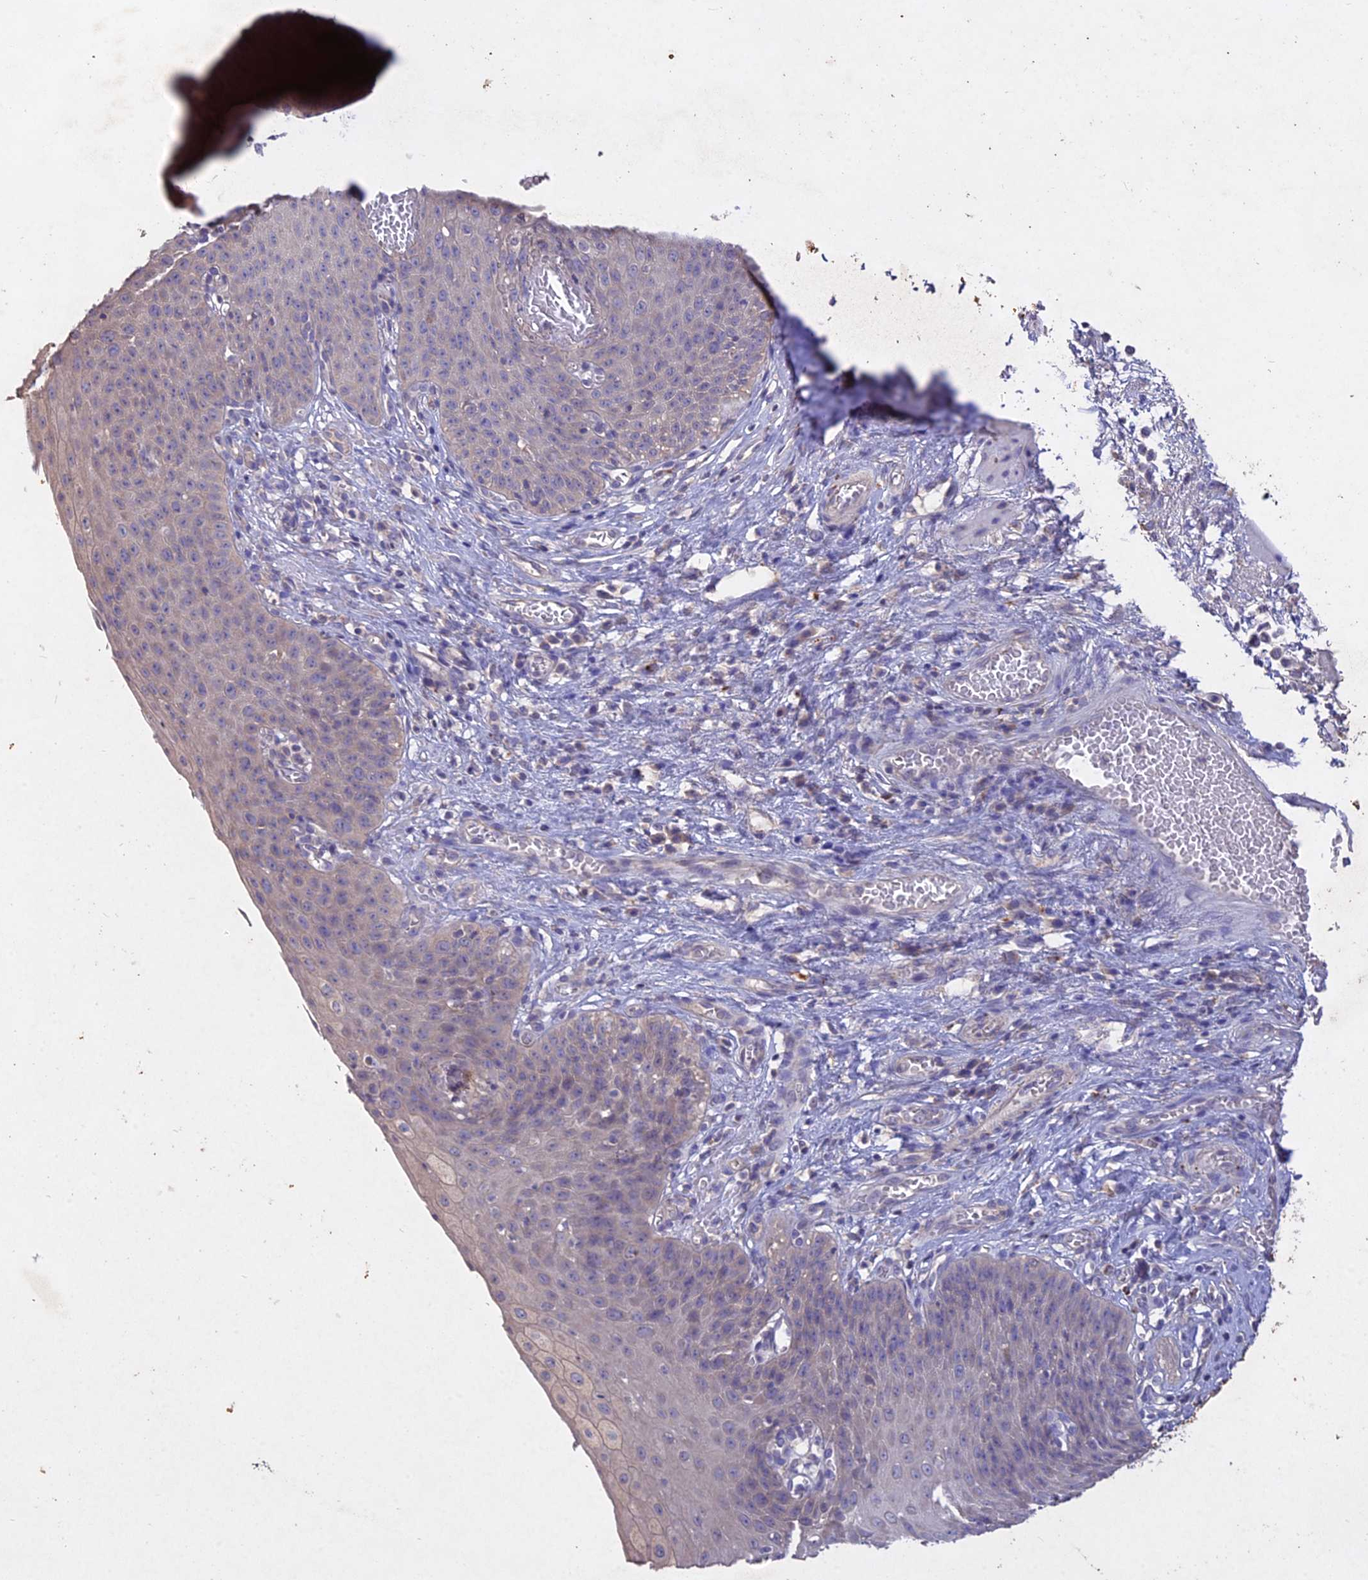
{"staining": {"intensity": "negative", "quantity": "none", "location": "none"}, "tissue": "esophagus", "cell_type": "Squamous epithelial cells", "image_type": "normal", "snomed": [{"axis": "morphology", "description": "Normal tissue, NOS"}, {"axis": "topography", "description": "Esophagus"}], "caption": "IHC photomicrograph of unremarkable human esophagus stained for a protein (brown), which demonstrates no staining in squamous epithelial cells.", "gene": "SLC26A4", "patient": {"sex": "male", "age": 71}}